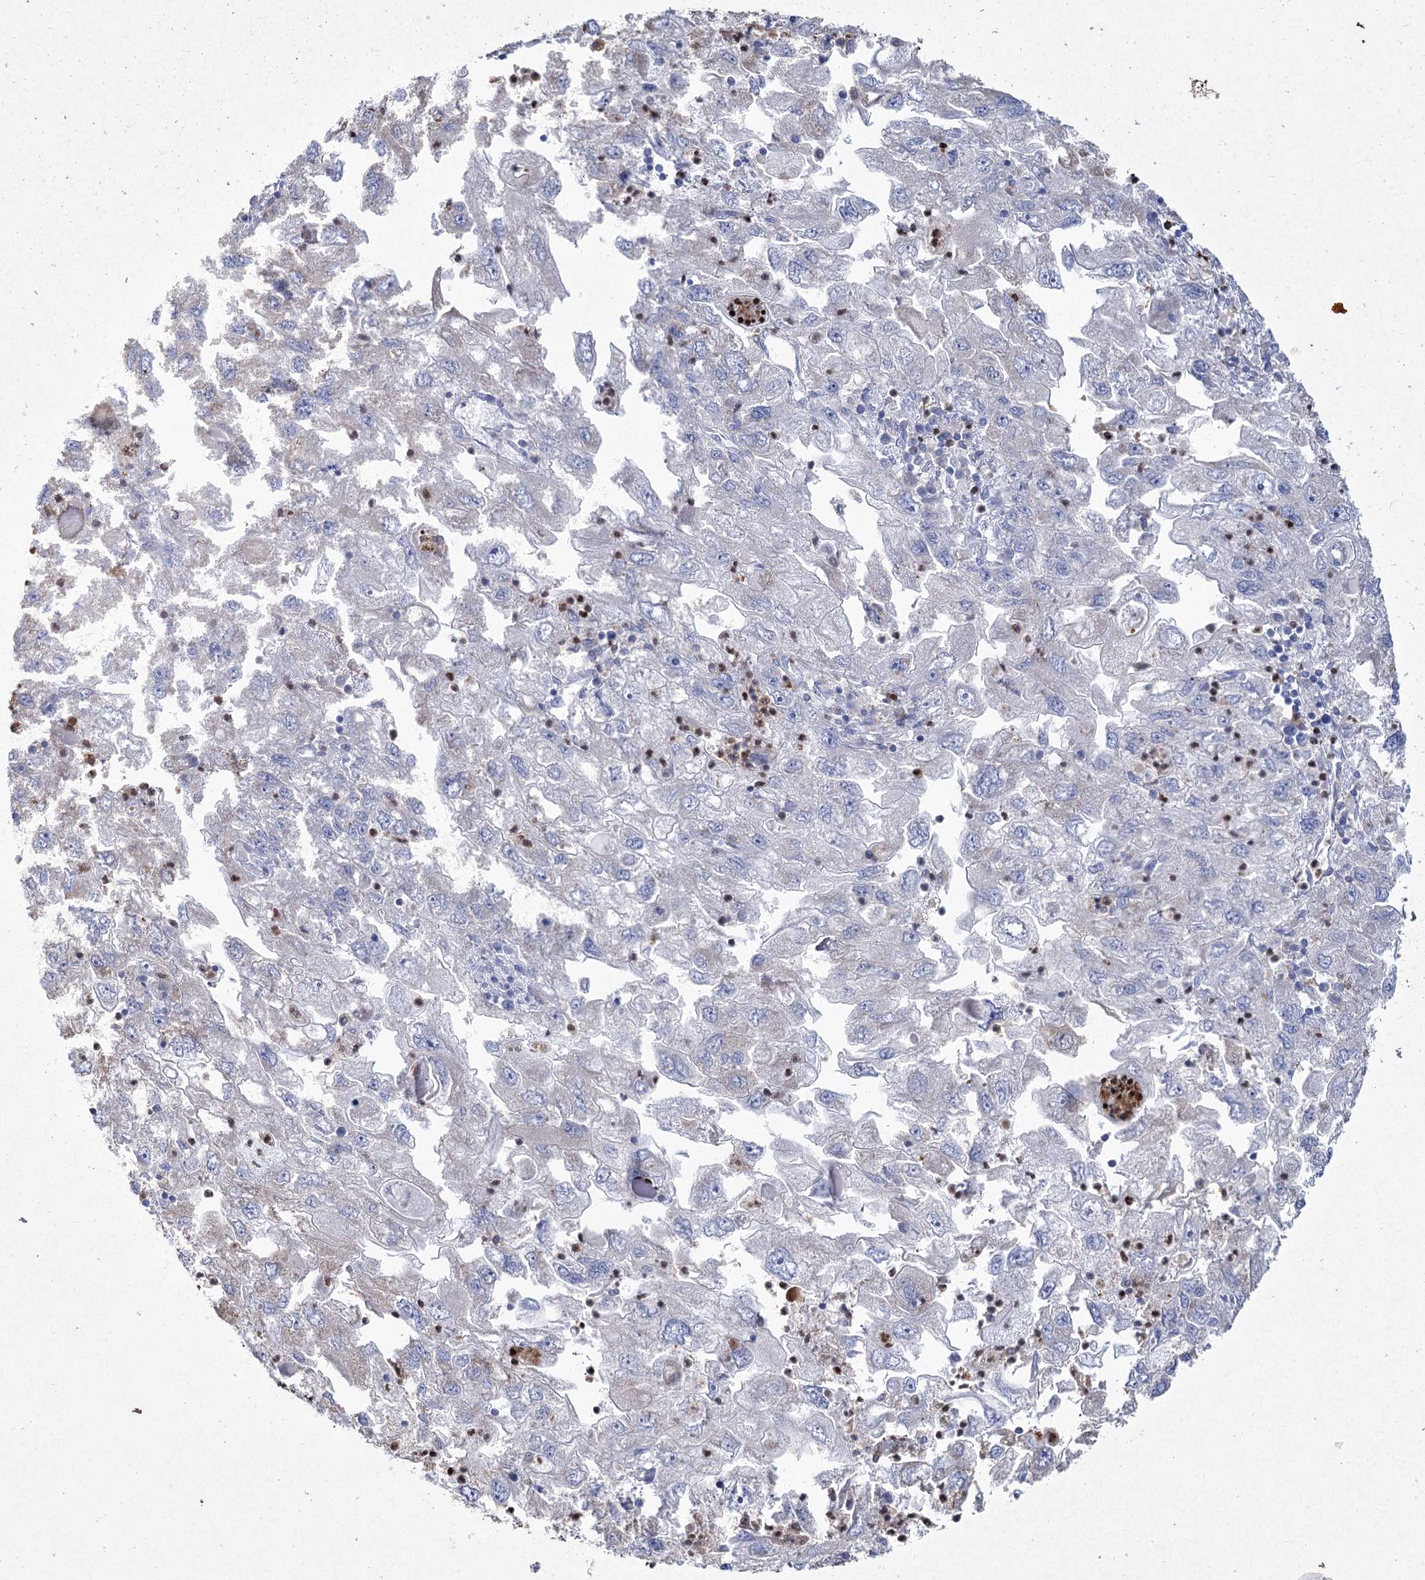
{"staining": {"intensity": "negative", "quantity": "none", "location": "none"}, "tissue": "endometrial cancer", "cell_type": "Tumor cells", "image_type": "cancer", "snomed": [{"axis": "morphology", "description": "Adenocarcinoma, NOS"}, {"axis": "topography", "description": "Endometrium"}], "caption": "This is an immunohistochemistry micrograph of endometrial cancer (adenocarcinoma). There is no expression in tumor cells.", "gene": "NIPAL4", "patient": {"sex": "female", "age": 49}}